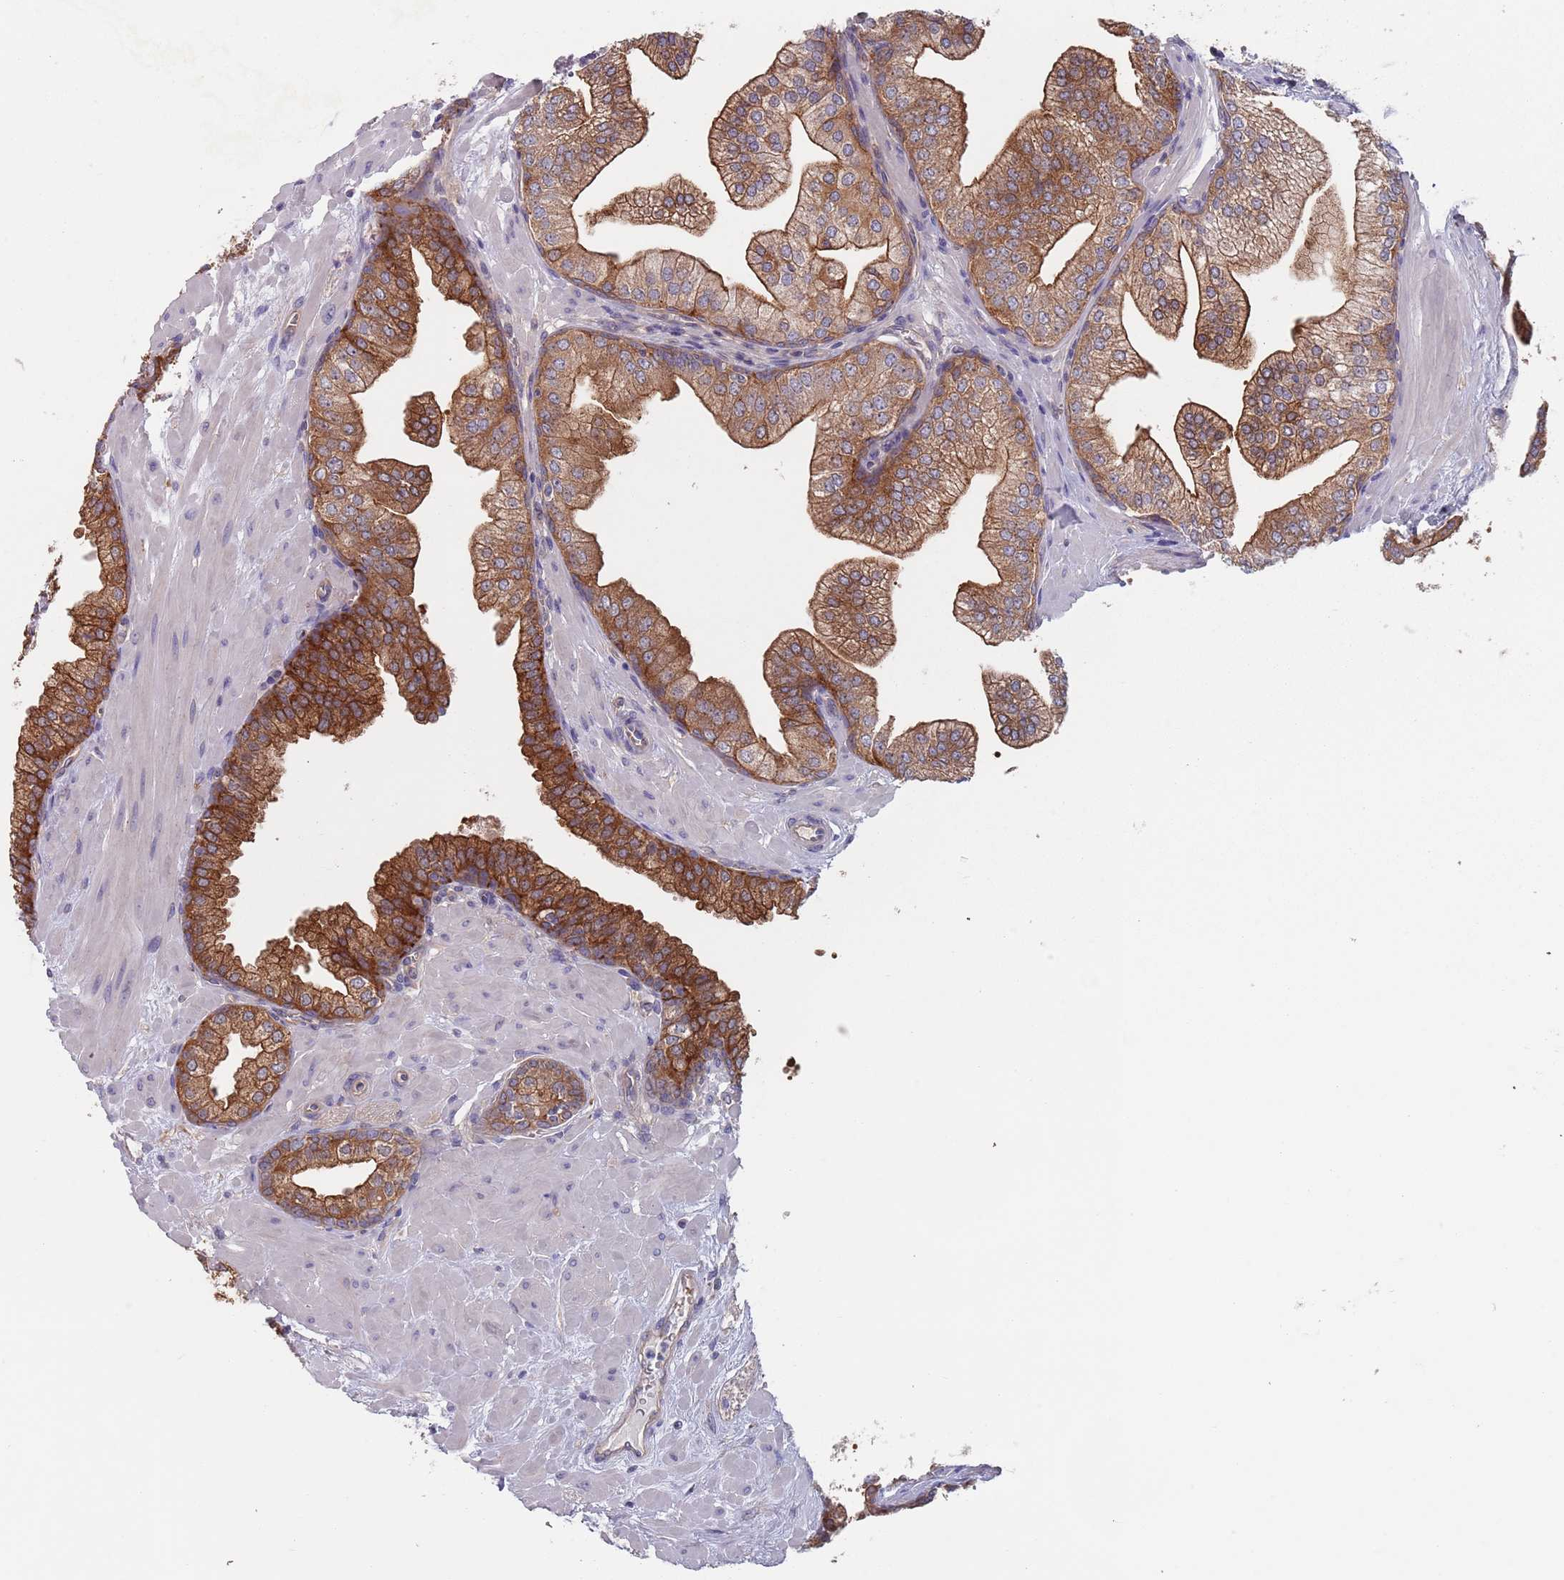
{"staining": {"intensity": "strong", "quantity": "25%-75%", "location": "cytoplasmic/membranous"}, "tissue": "prostate", "cell_type": "Glandular cells", "image_type": "normal", "snomed": [{"axis": "morphology", "description": "Normal tissue, NOS"}, {"axis": "topography", "description": "Prostate"}], "caption": "Immunohistochemical staining of unremarkable prostate reveals strong cytoplasmic/membranous protein positivity in approximately 25%-75% of glandular cells.", "gene": "APPL2", "patient": {"sex": "male", "age": 60}}